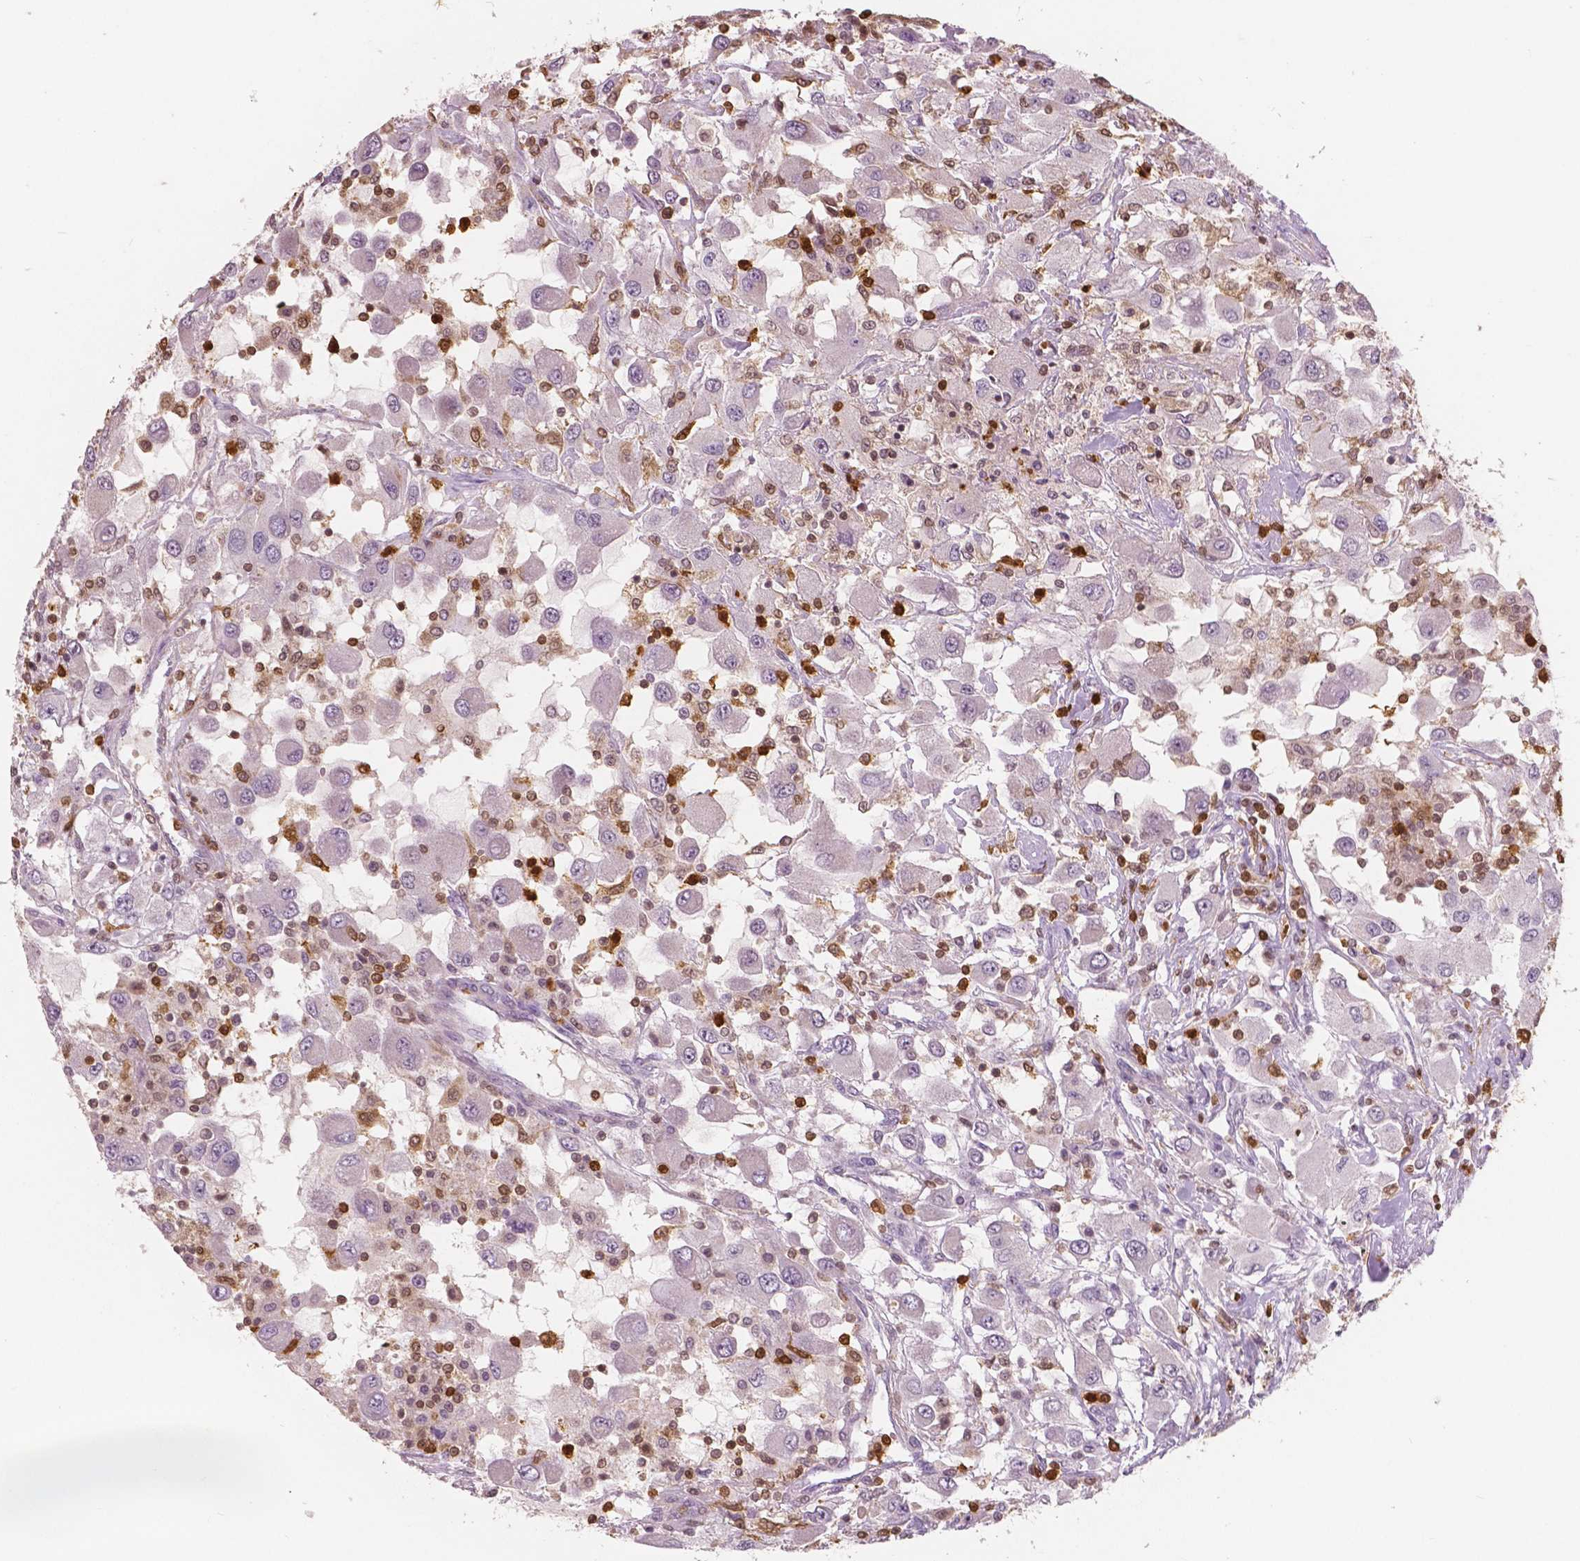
{"staining": {"intensity": "negative", "quantity": "none", "location": "none"}, "tissue": "renal cancer", "cell_type": "Tumor cells", "image_type": "cancer", "snomed": [{"axis": "morphology", "description": "Adenocarcinoma, NOS"}, {"axis": "topography", "description": "Kidney"}], "caption": "The histopathology image reveals no staining of tumor cells in adenocarcinoma (renal).", "gene": "S100A4", "patient": {"sex": "female", "age": 67}}